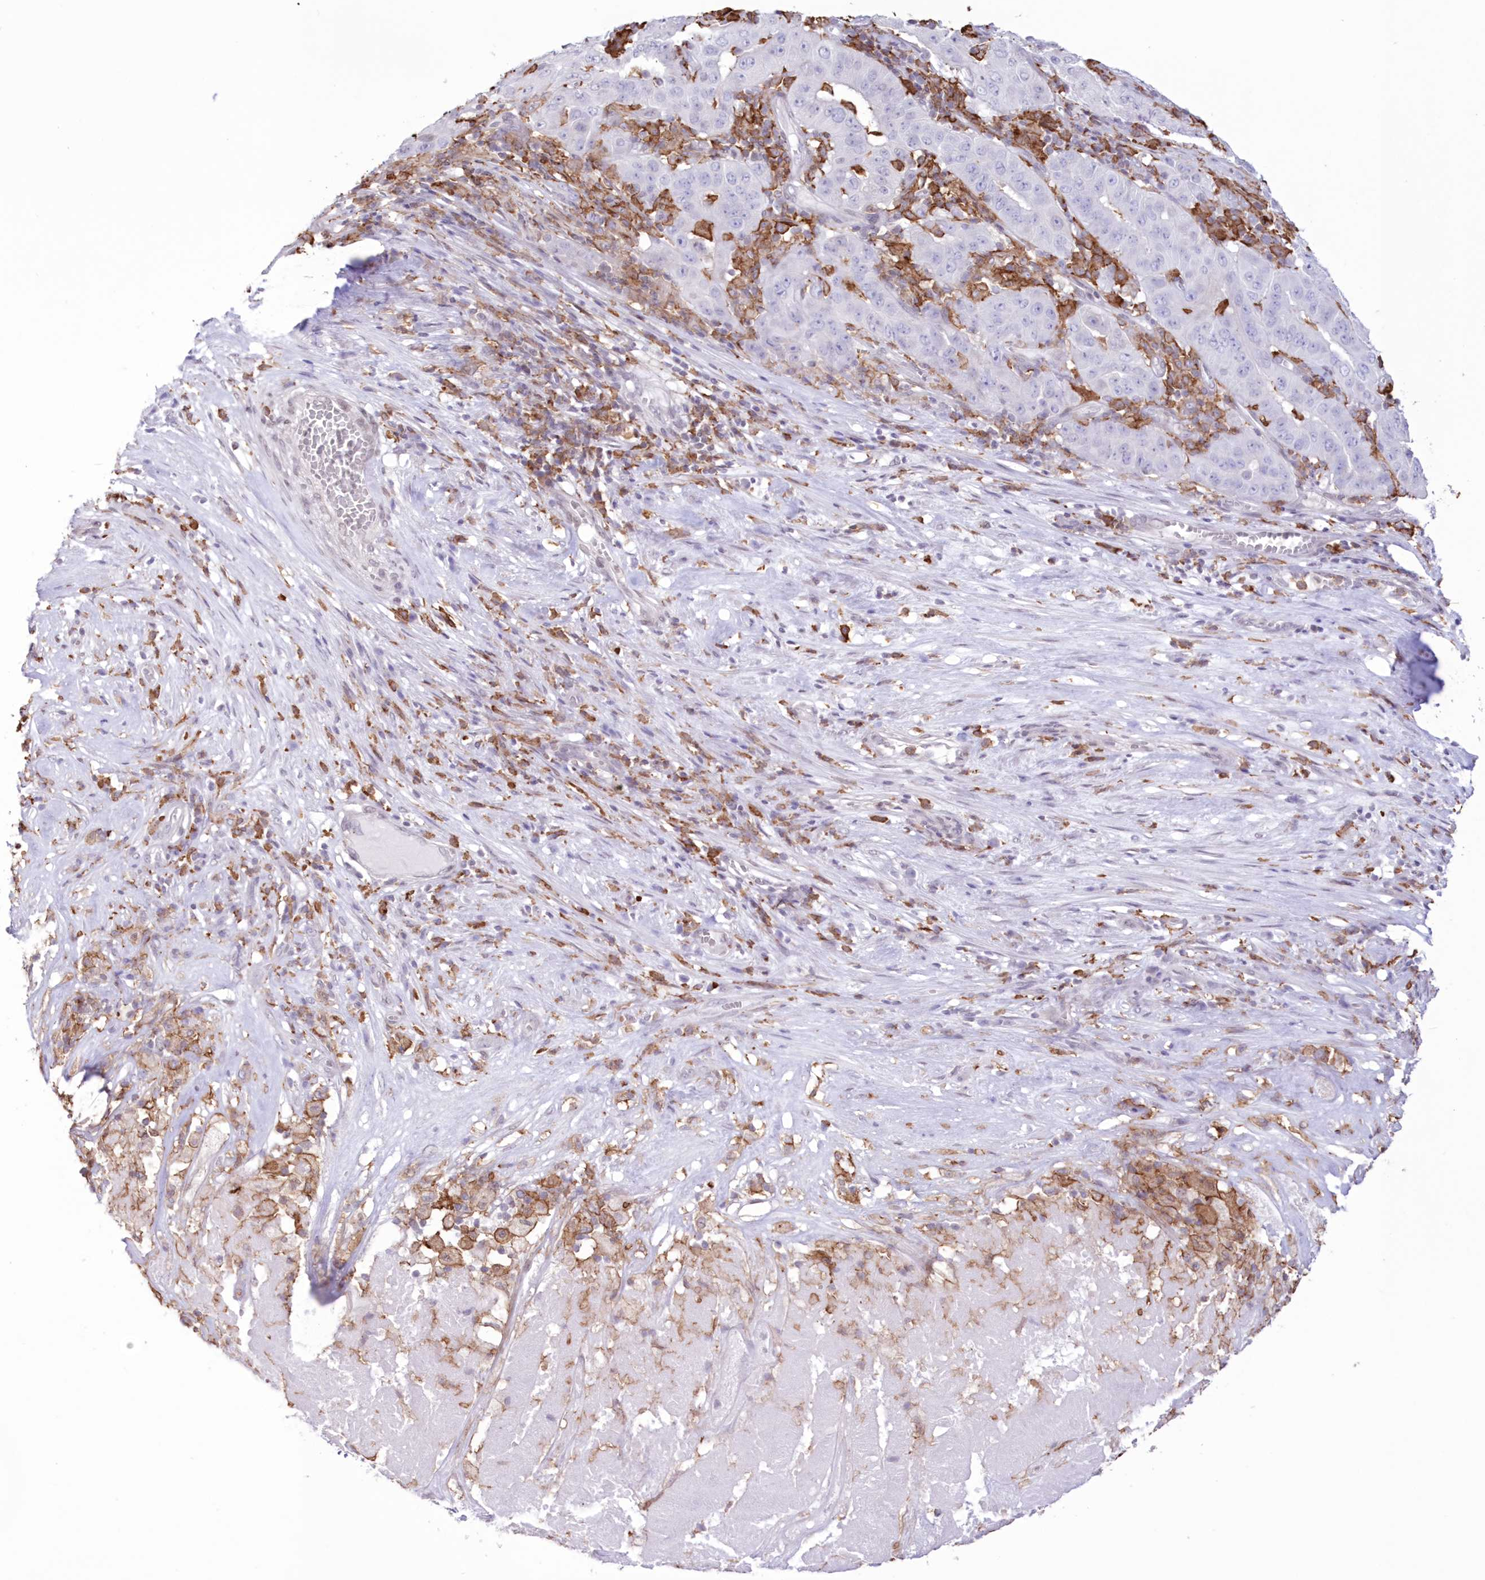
{"staining": {"intensity": "negative", "quantity": "none", "location": "none"}, "tissue": "pancreatic cancer", "cell_type": "Tumor cells", "image_type": "cancer", "snomed": [{"axis": "morphology", "description": "Adenocarcinoma, NOS"}, {"axis": "topography", "description": "Pancreas"}], "caption": "Immunohistochemistry (IHC) histopathology image of adenocarcinoma (pancreatic) stained for a protein (brown), which shows no expression in tumor cells.", "gene": "C11orf1", "patient": {"sex": "male", "age": 63}}